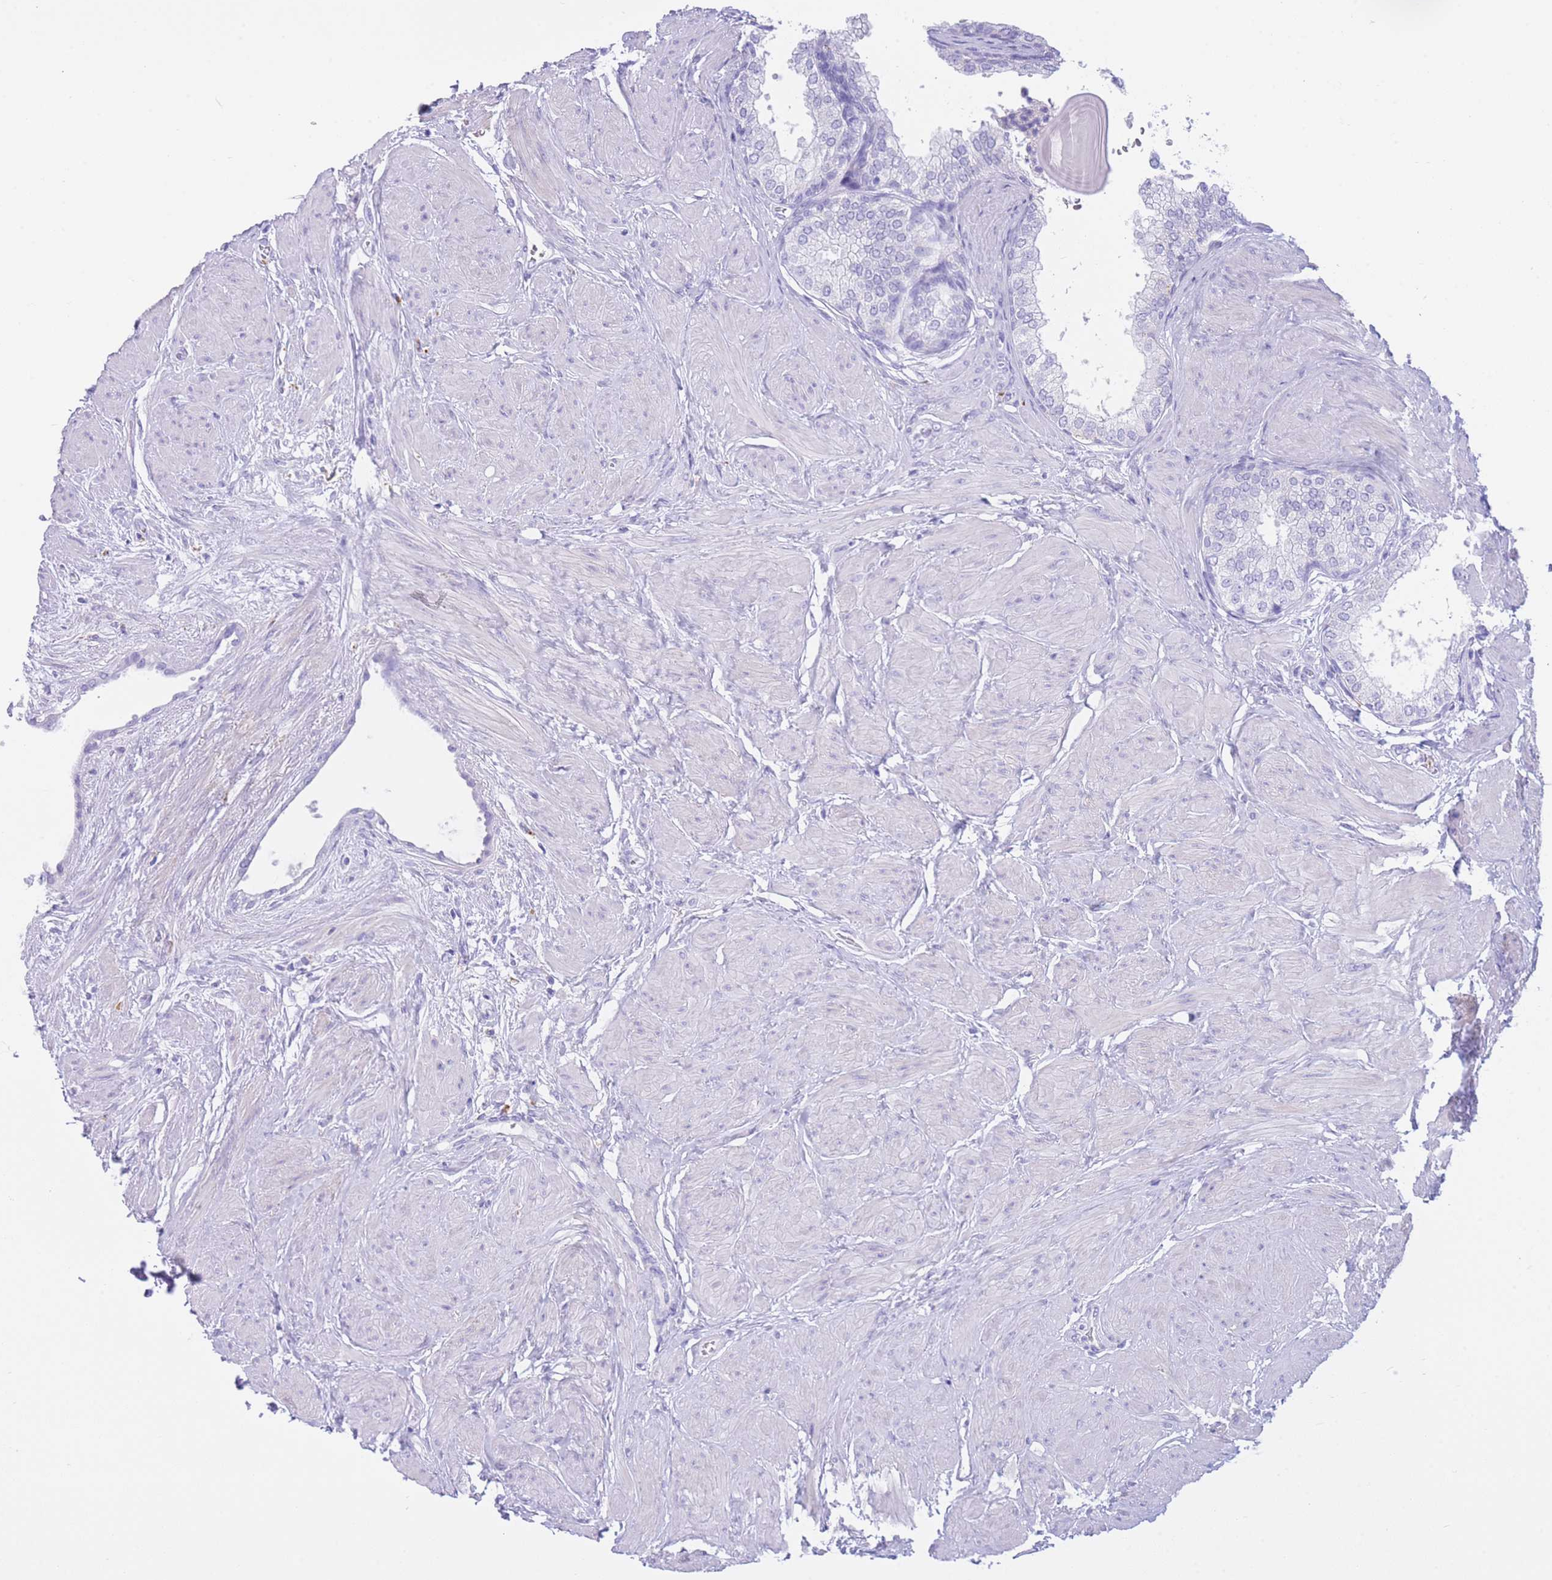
{"staining": {"intensity": "negative", "quantity": "none", "location": "none"}, "tissue": "prostate", "cell_type": "Glandular cells", "image_type": "normal", "snomed": [{"axis": "morphology", "description": "Normal tissue, NOS"}, {"axis": "topography", "description": "Prostate"}], "caption": "This is a photomicrograph of IHC staining of normal prostate, which shows no staining in glandular cells.", "gene": "PLBD1", "patient": {"sex": "male", "age": 48}}